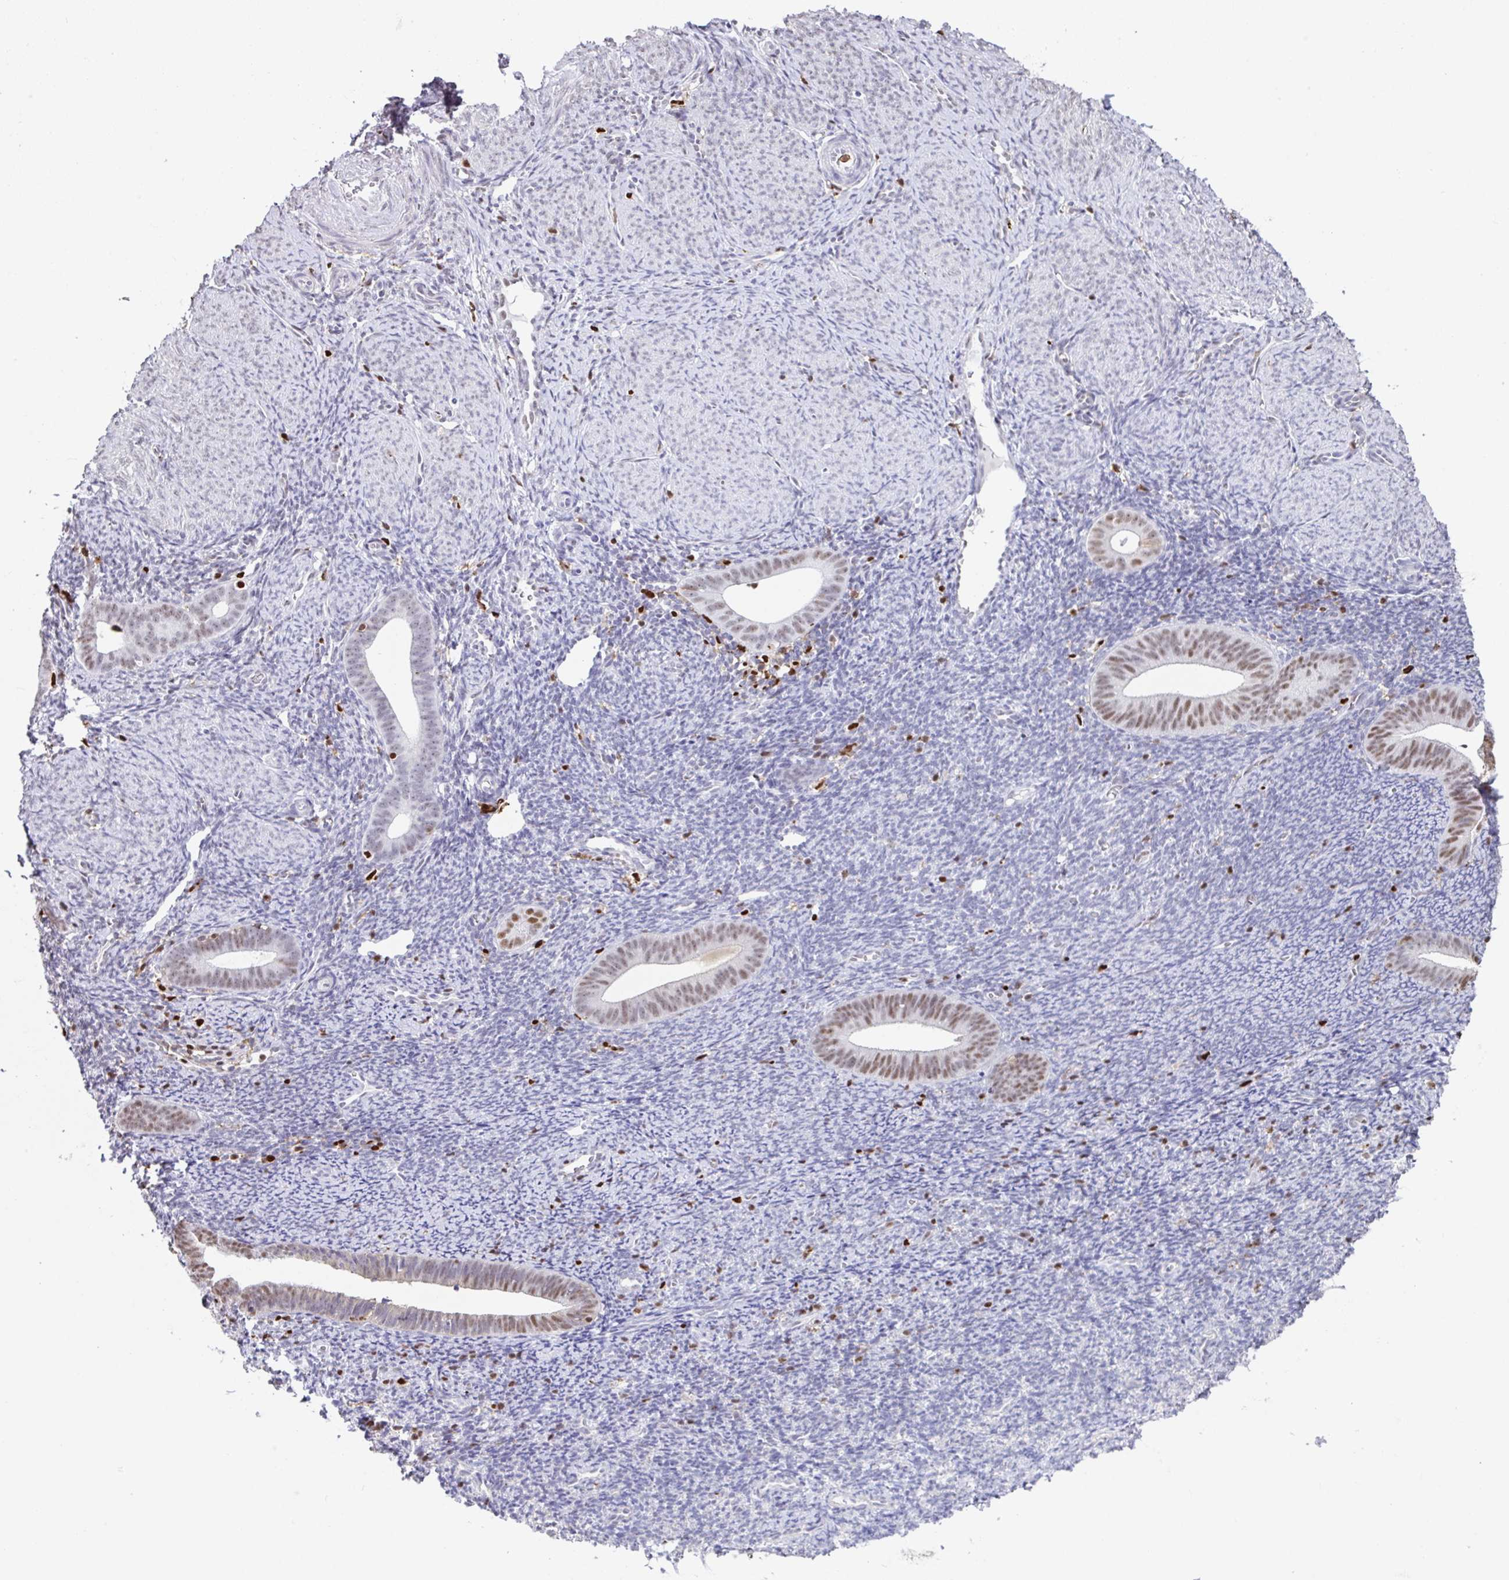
{"staining": {"intensity": "moderate", "quantity": "<25%", "location": "nuclear"}, "tissue": "endometrium", "cell_type": "Cells in endometrial stroma", "image_type": "normal", "snomed": [{"axis": "morphology", "description": "Normal tissue, NOS"}, {"axis": "topography", "description": "Endometrium"}], "caption": "The image displays staining of normal endometrium, revealing moderate nuclear protein expression (brown color) within cells in endometrial stroma.", "gene": "BTBD10", "patient": {"sex": "female", "age": 39}}